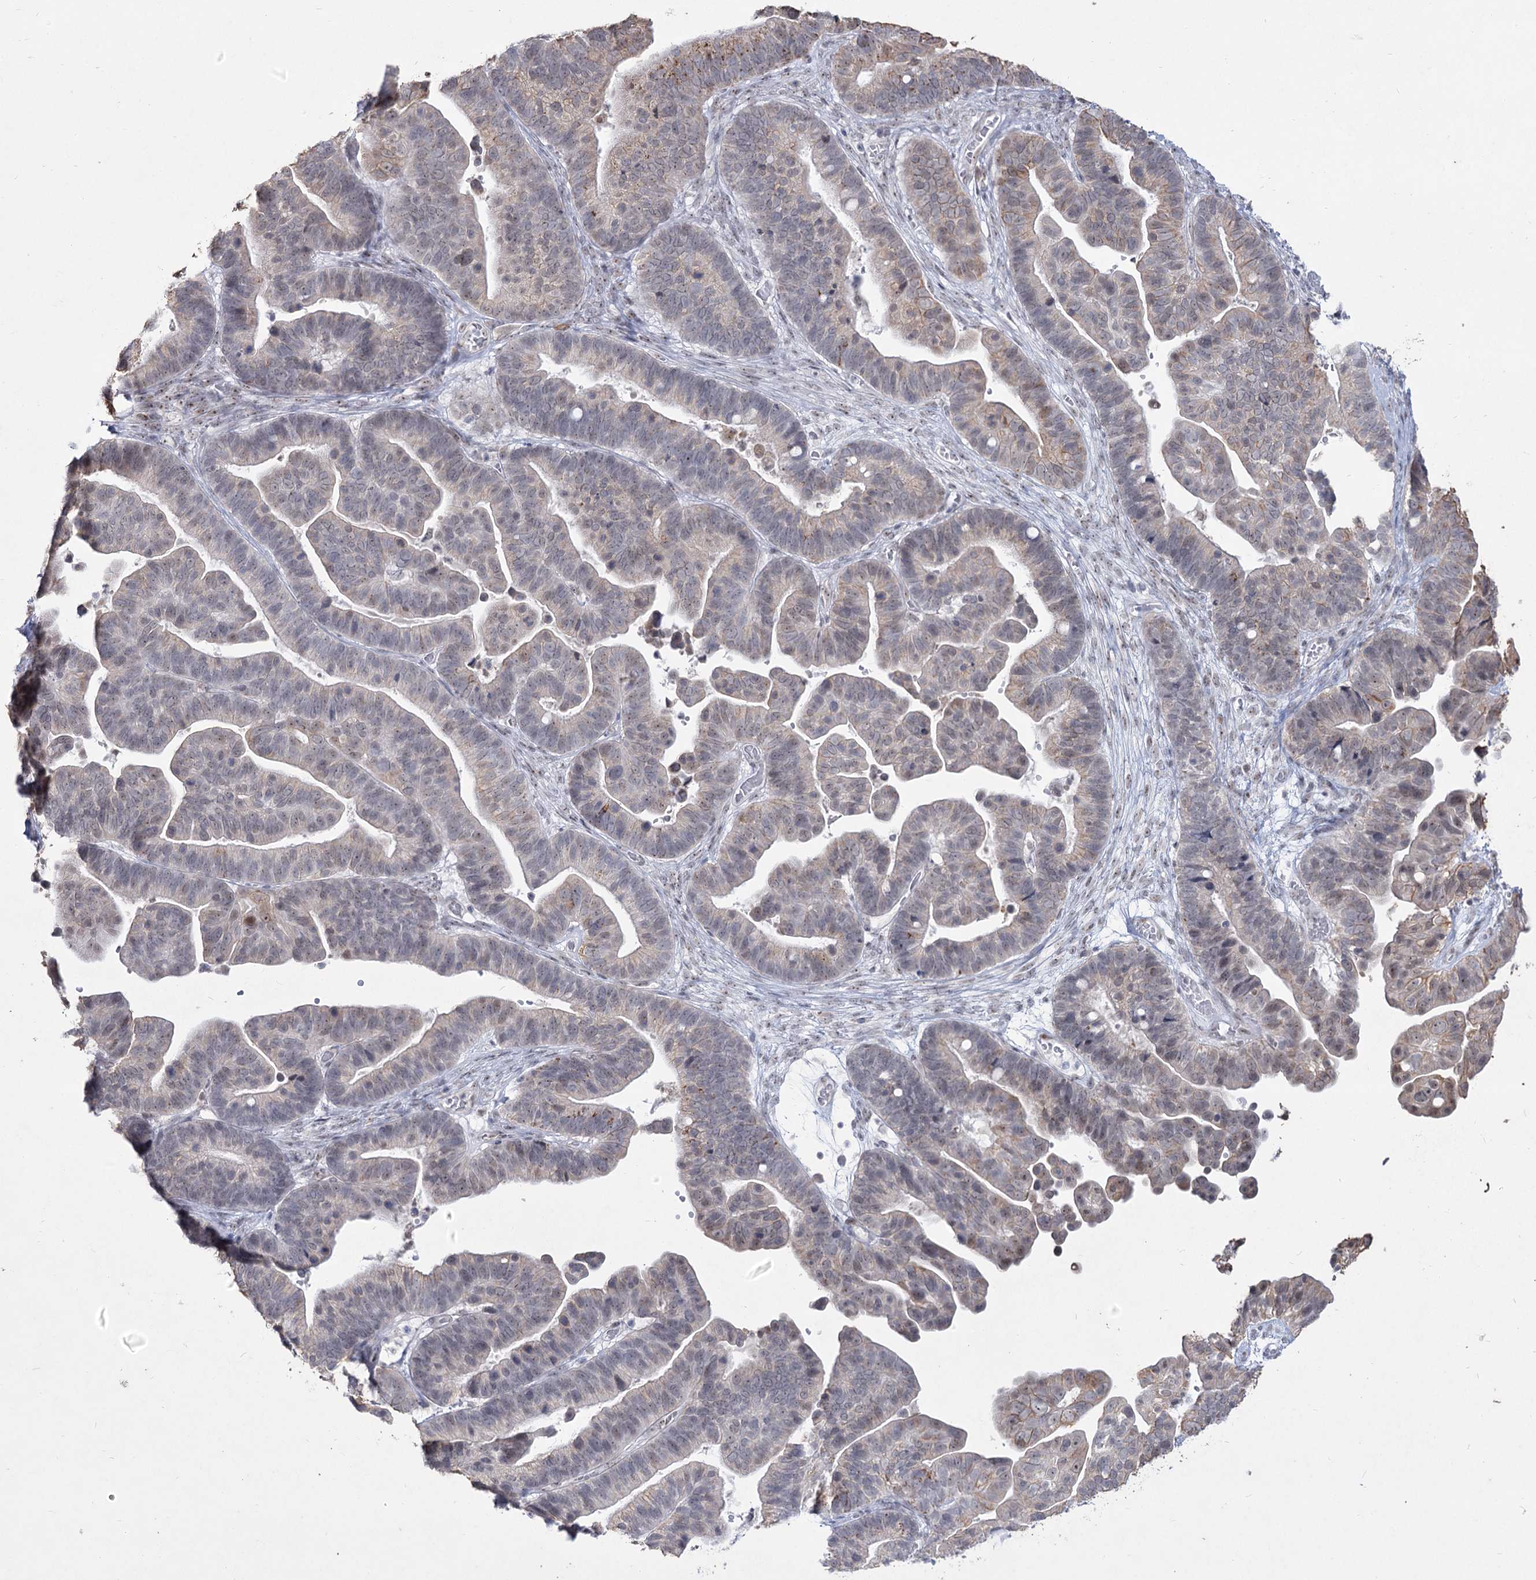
{"staining": {"intensity": "weak", "quantity": "<25%", "location": "cytoplasmic/membranous"}, "tissue": "ovarian cancer", "cell_type": "Tumor cells", "image_type": "cancer", "snomed": [{"axis": "morphology", "description": "Cystadenocarcinoma, serous, NOS"}, {"axis": "topography", "description": "Ovary"}], "caption": "DAB immunohistochemical staining of ovarian serous cystadenocarcinoma reveals no significant expression in tumor cells.", "gene": "DDX50", "patient": {"sex": "female", "age": 56}}